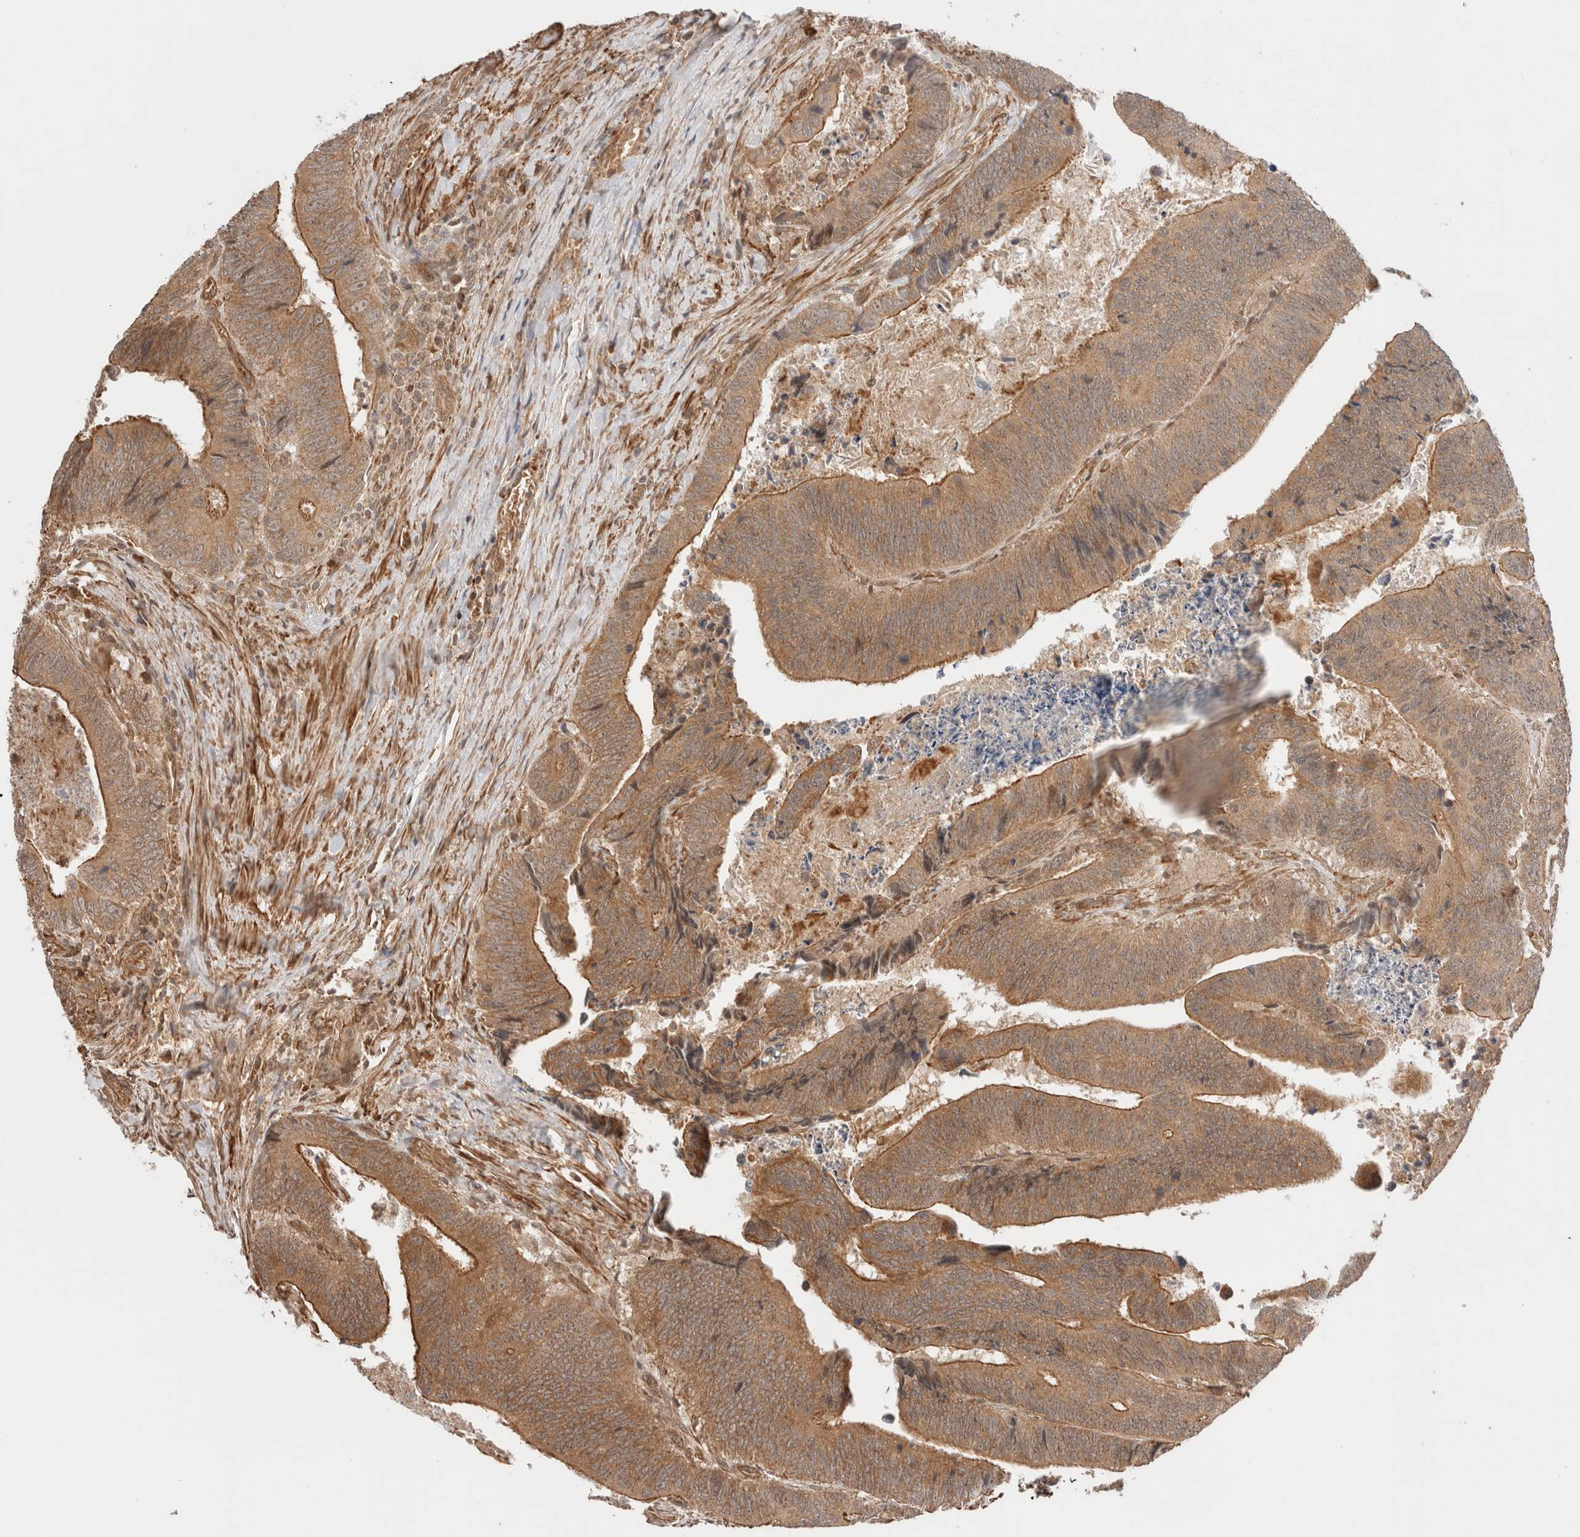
{"staining": {"intensity": "moderate", "quantity": ">75%", "location": "cytoplasmic/membranous"}, "tissue": "colorectal cancer", "cell_type": "Tumor cells", "image_type": "cancer", "snomed": [{"axis": "morphology", "description": "Inflammation, NOS"}, {"axis": "morphology", "description": "Adenocarcinoma, NOS"}, {"axis": "topography", "description": "Colon"}], "caption": "The micrograph reveals staining of colorectal adenocarcinoma, revealing moderate cytoplasmic/membranous protein expression (brown color) within tumor cells.", "gene": "ZNF649", "patient": {"sex": "male", "age": 72}}